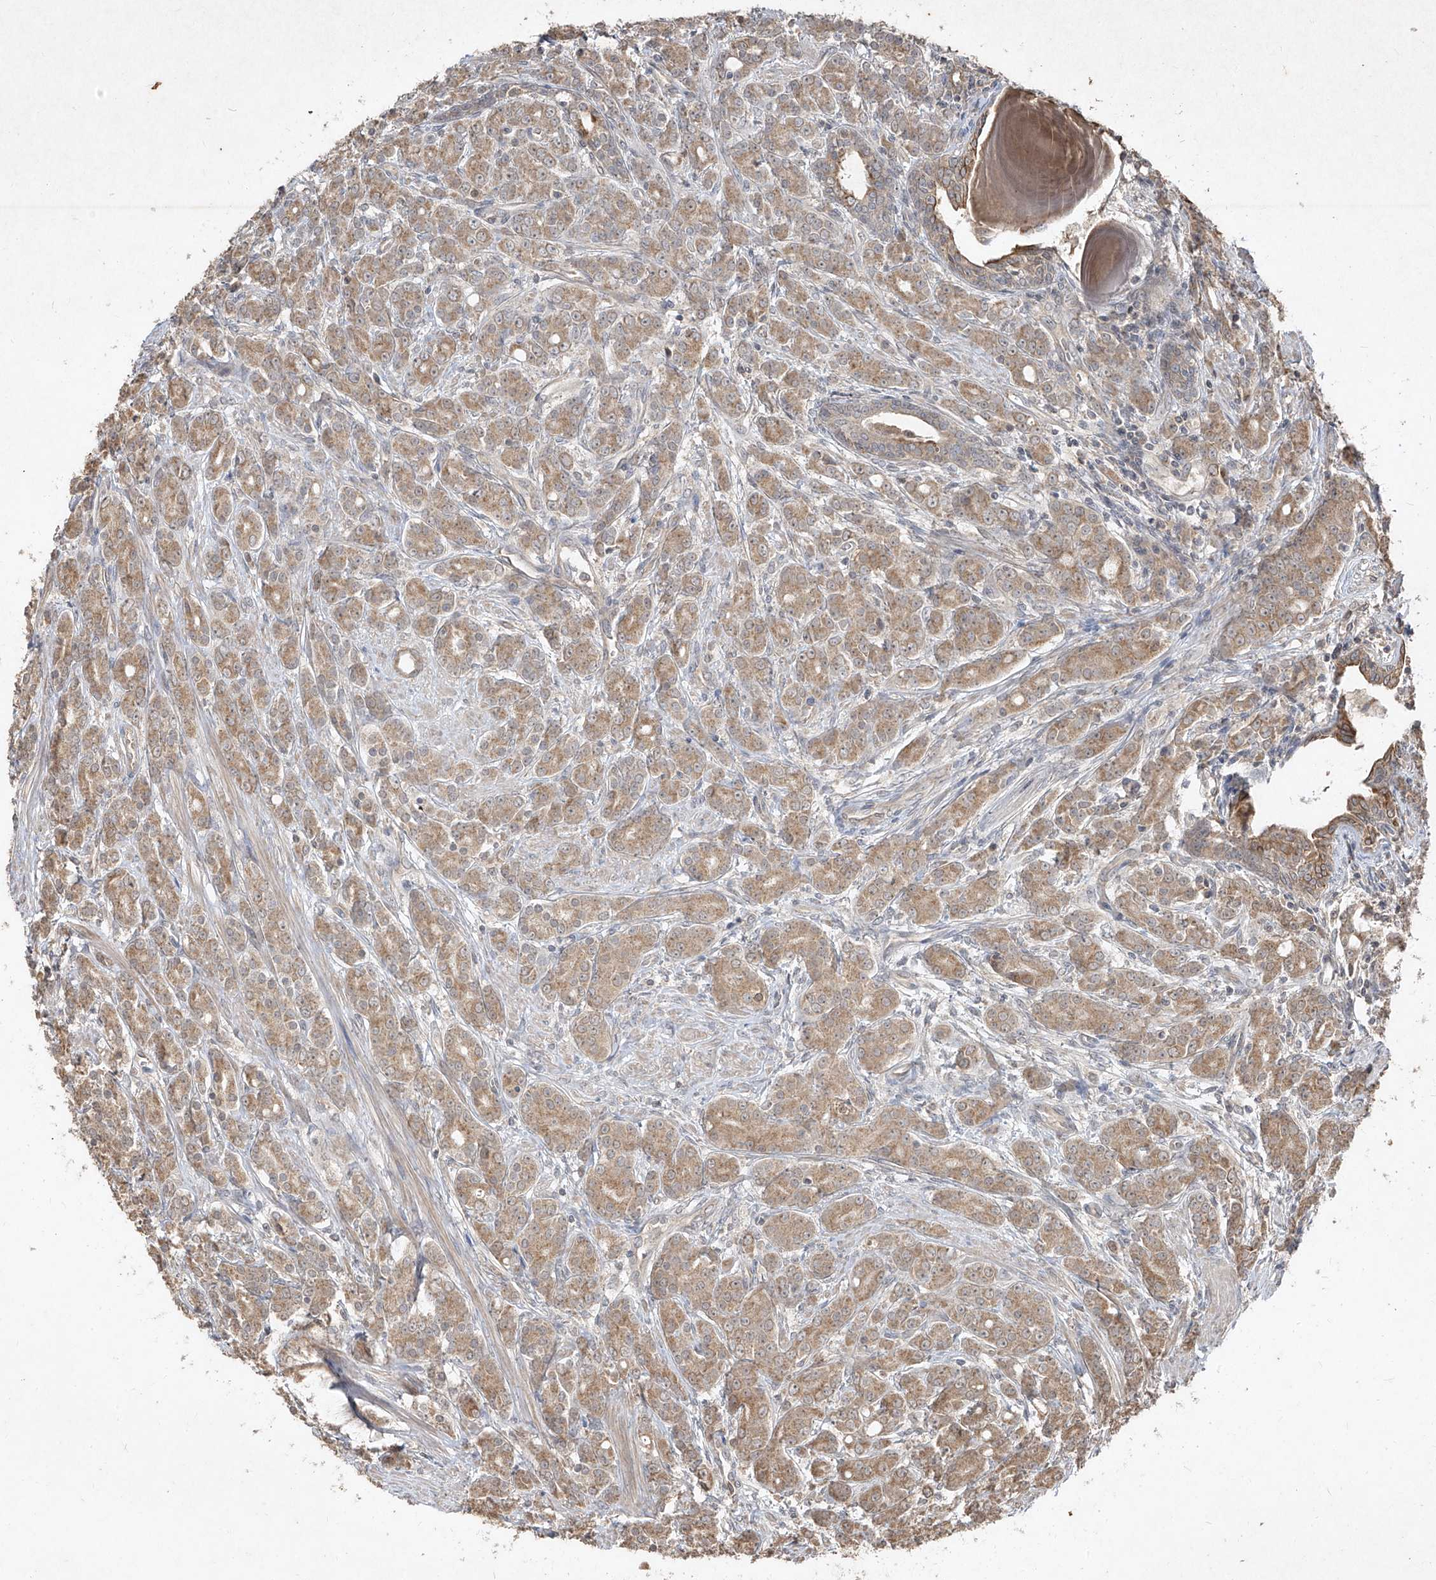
{"staining": {"intensity": "moderate", "quantity": ">75%", "location": "cytoplasmic/membranous"}, "tissue": "prostate cancer", "cell_type": "Tumor cells", "image_type": "cancer", "snomed": [{"axis": "morphology", "description": "Adenocarcinoma, High grade"}, {"axis": "topography", "description": "Prostate"}], "caption": "The micrograph shows staining of prostate cancer, revealing moderate cytoplasmic/membranous protein expression (brown color) within tumor cells.", "gene": "ABCD3", "patient": {"sex": "male", "age": 62}}